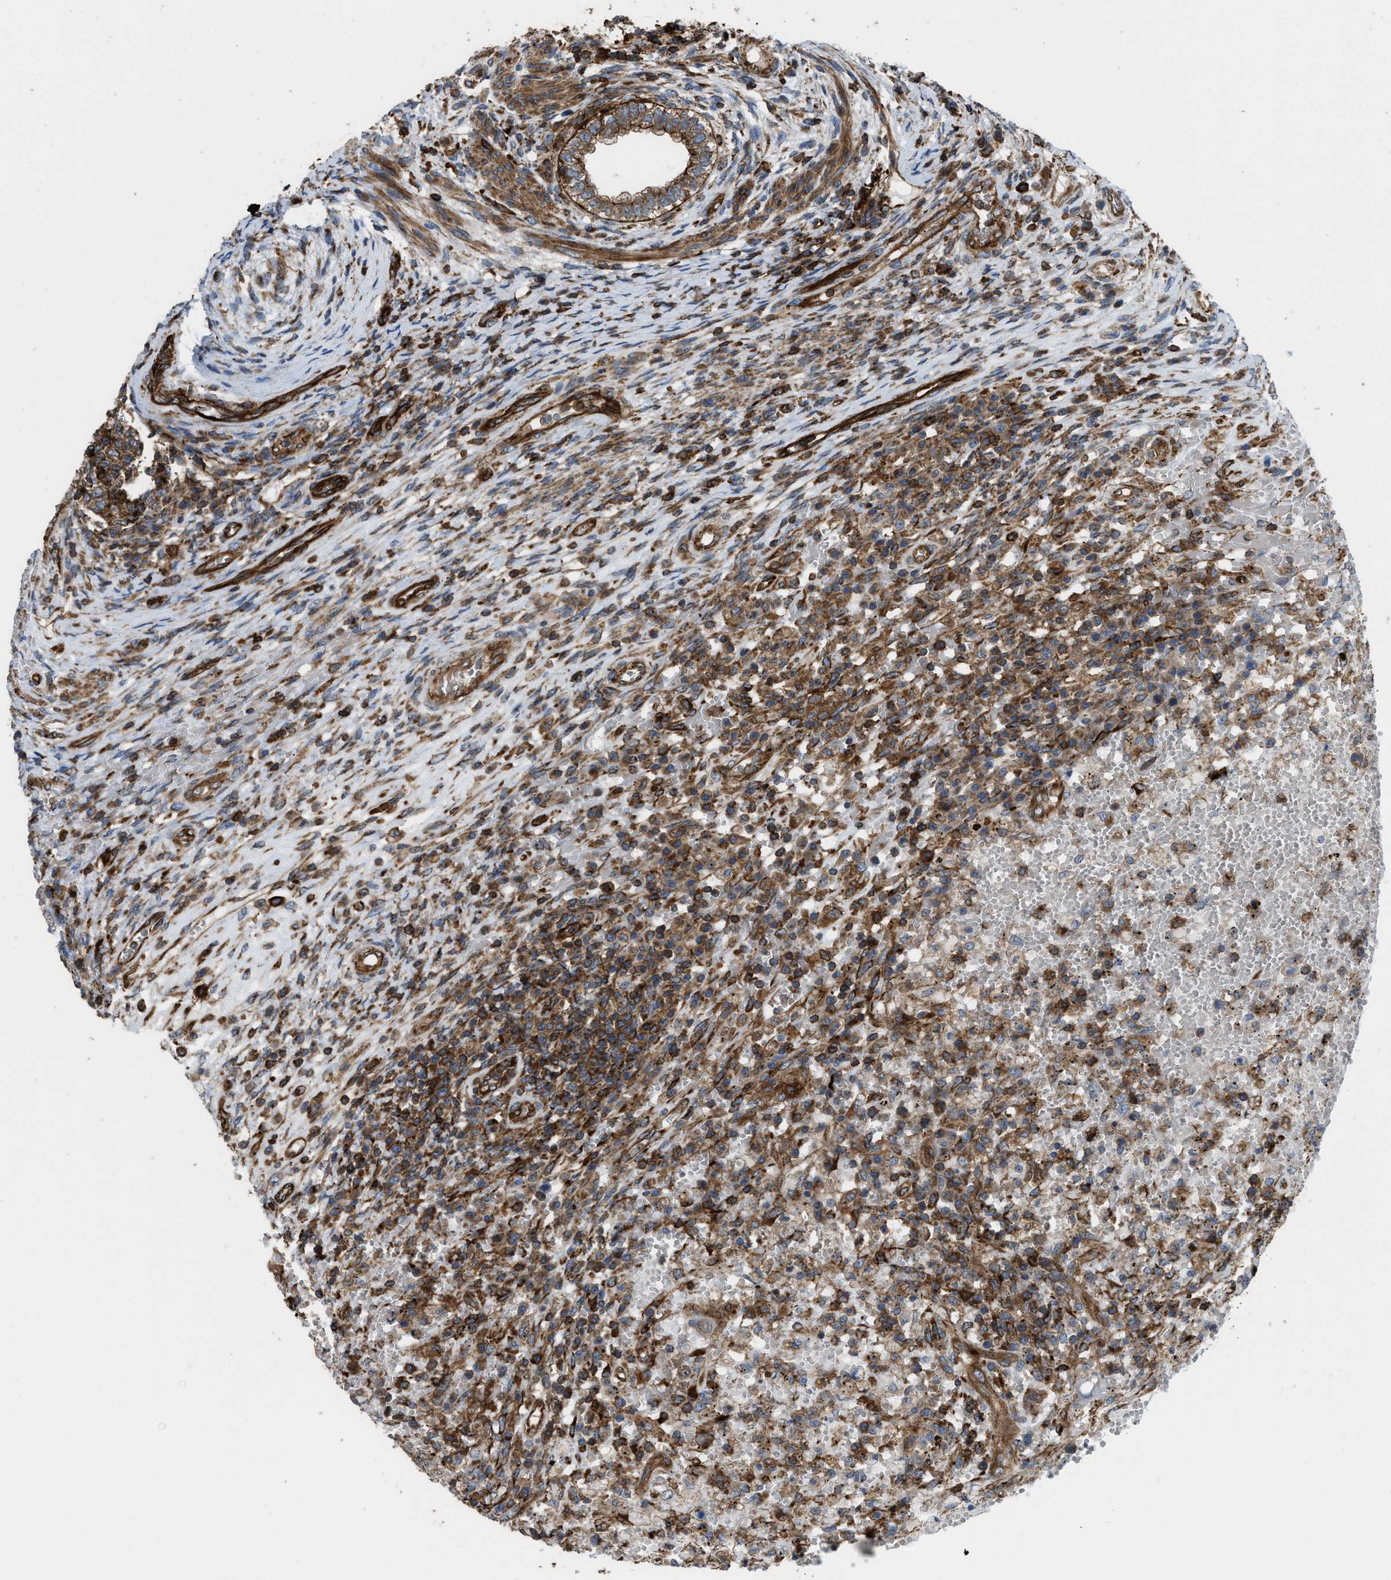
{"staining": {"intensity": "strong", "quantity": "25%-75%", "location": "cytoplasmic/membranous"}, "tissue": "testis cancer", "cell_type": "Tumor cells", "image_type": "cancer", "snomed": [{"axis": "morphology", "description": "Carcinoma, Embryonal, NOS"}, {"axis": "topography", "description": "Testis"}], "caption": "This is an image of immunohistochemistry (IHC) staining of testis cancer, which shows strong staining in the cytoplasmic/membranous of tumor cells.", "gene": "EGLN1", "patient": {"sex": "male", "age": 26}}